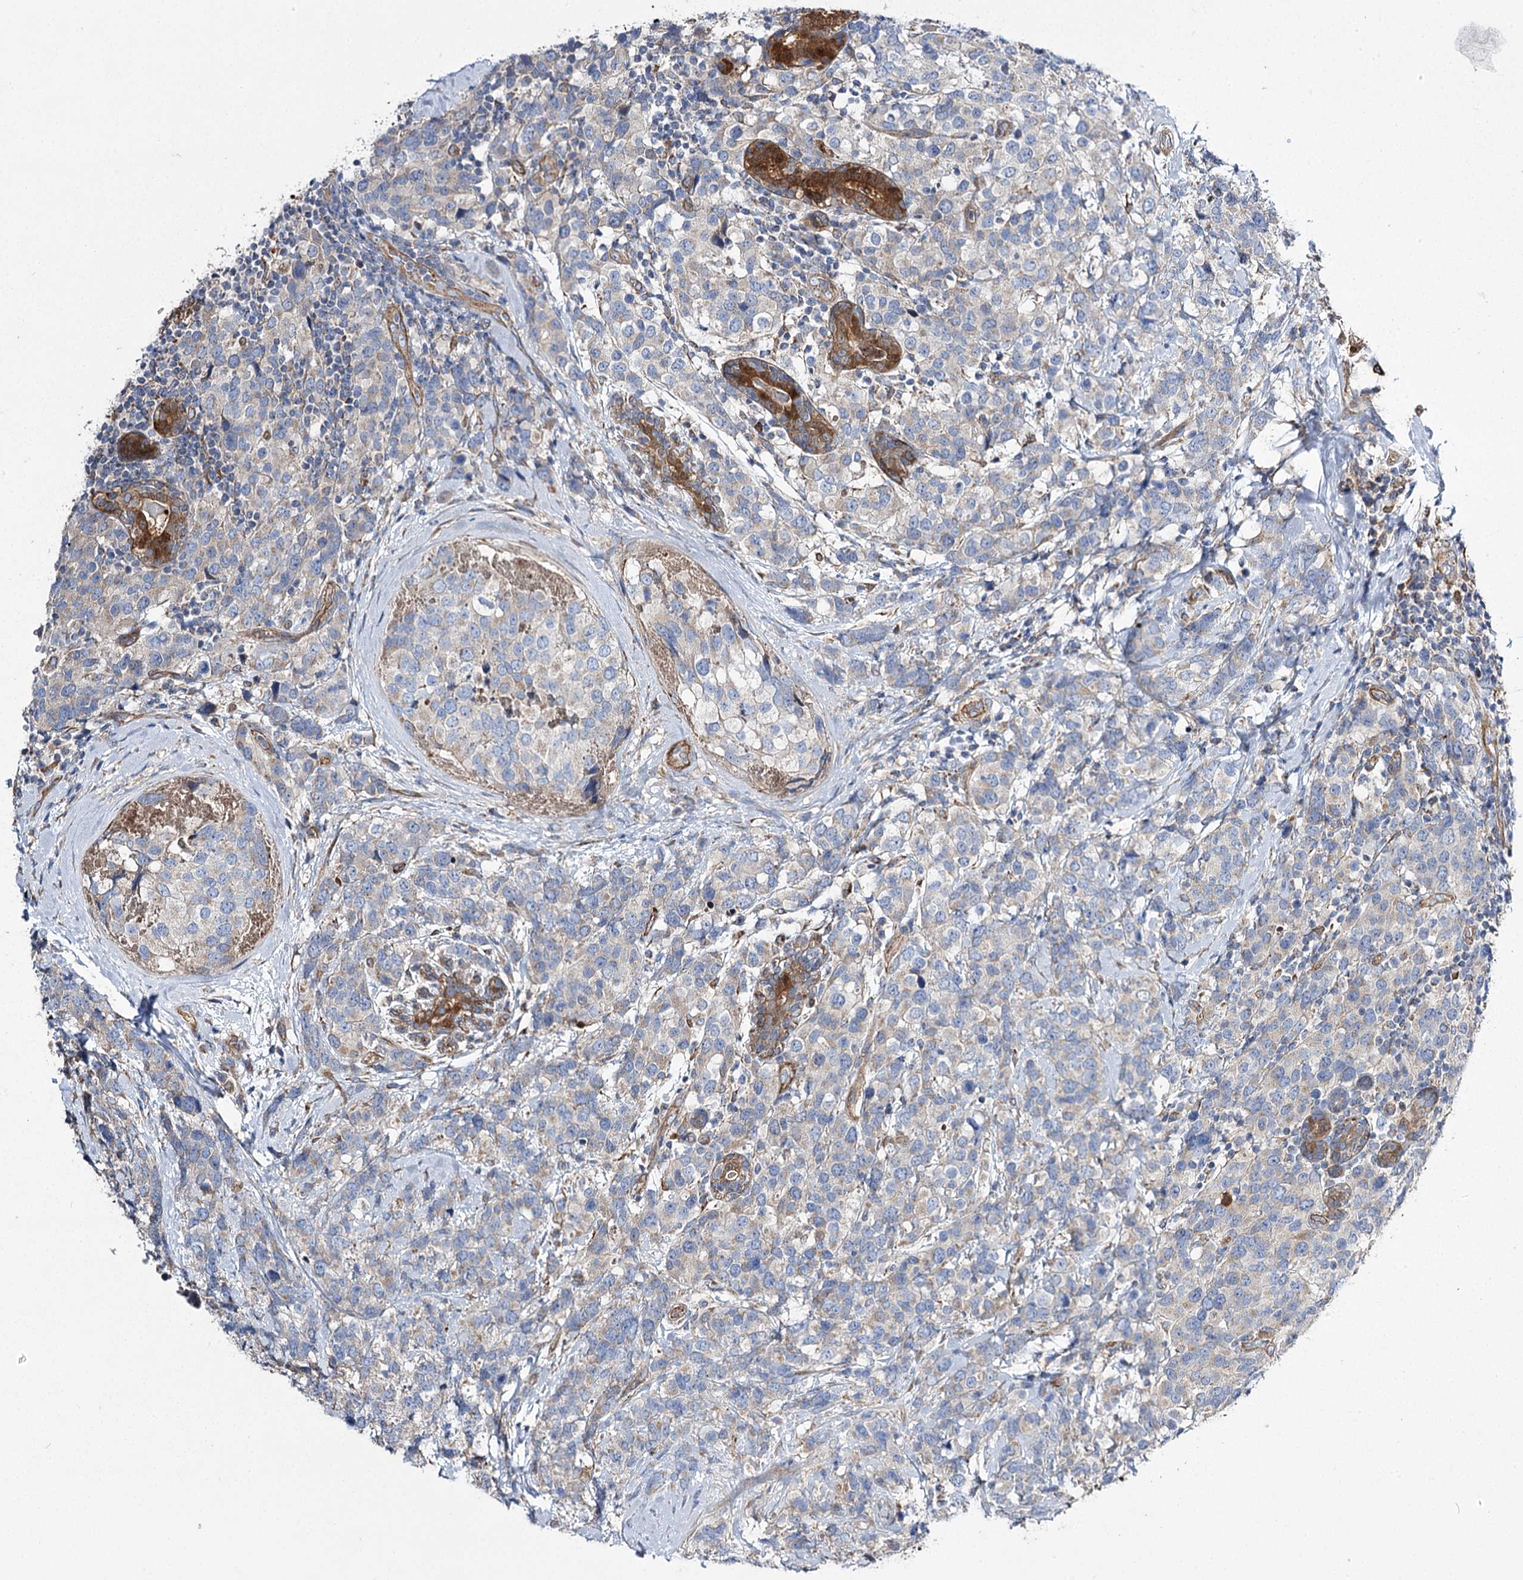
{"staining": {"intensity": "negative", "quantity": "none", "location": "none"}, "tissue": "breast cancer", "cell_type": "Tumor cells", "image_type": "cancer", "snomed": [{"axis": "morphology", "description": "Lobular carcinoma"}, {"axis": "topography", "description": "Breast"}], "caption": "Image shows no significant protein positivity in tumor cells of breast lobular carcinoma.", "gene": "RMDN2", "patient": {"sex": "female", "age": 59}}